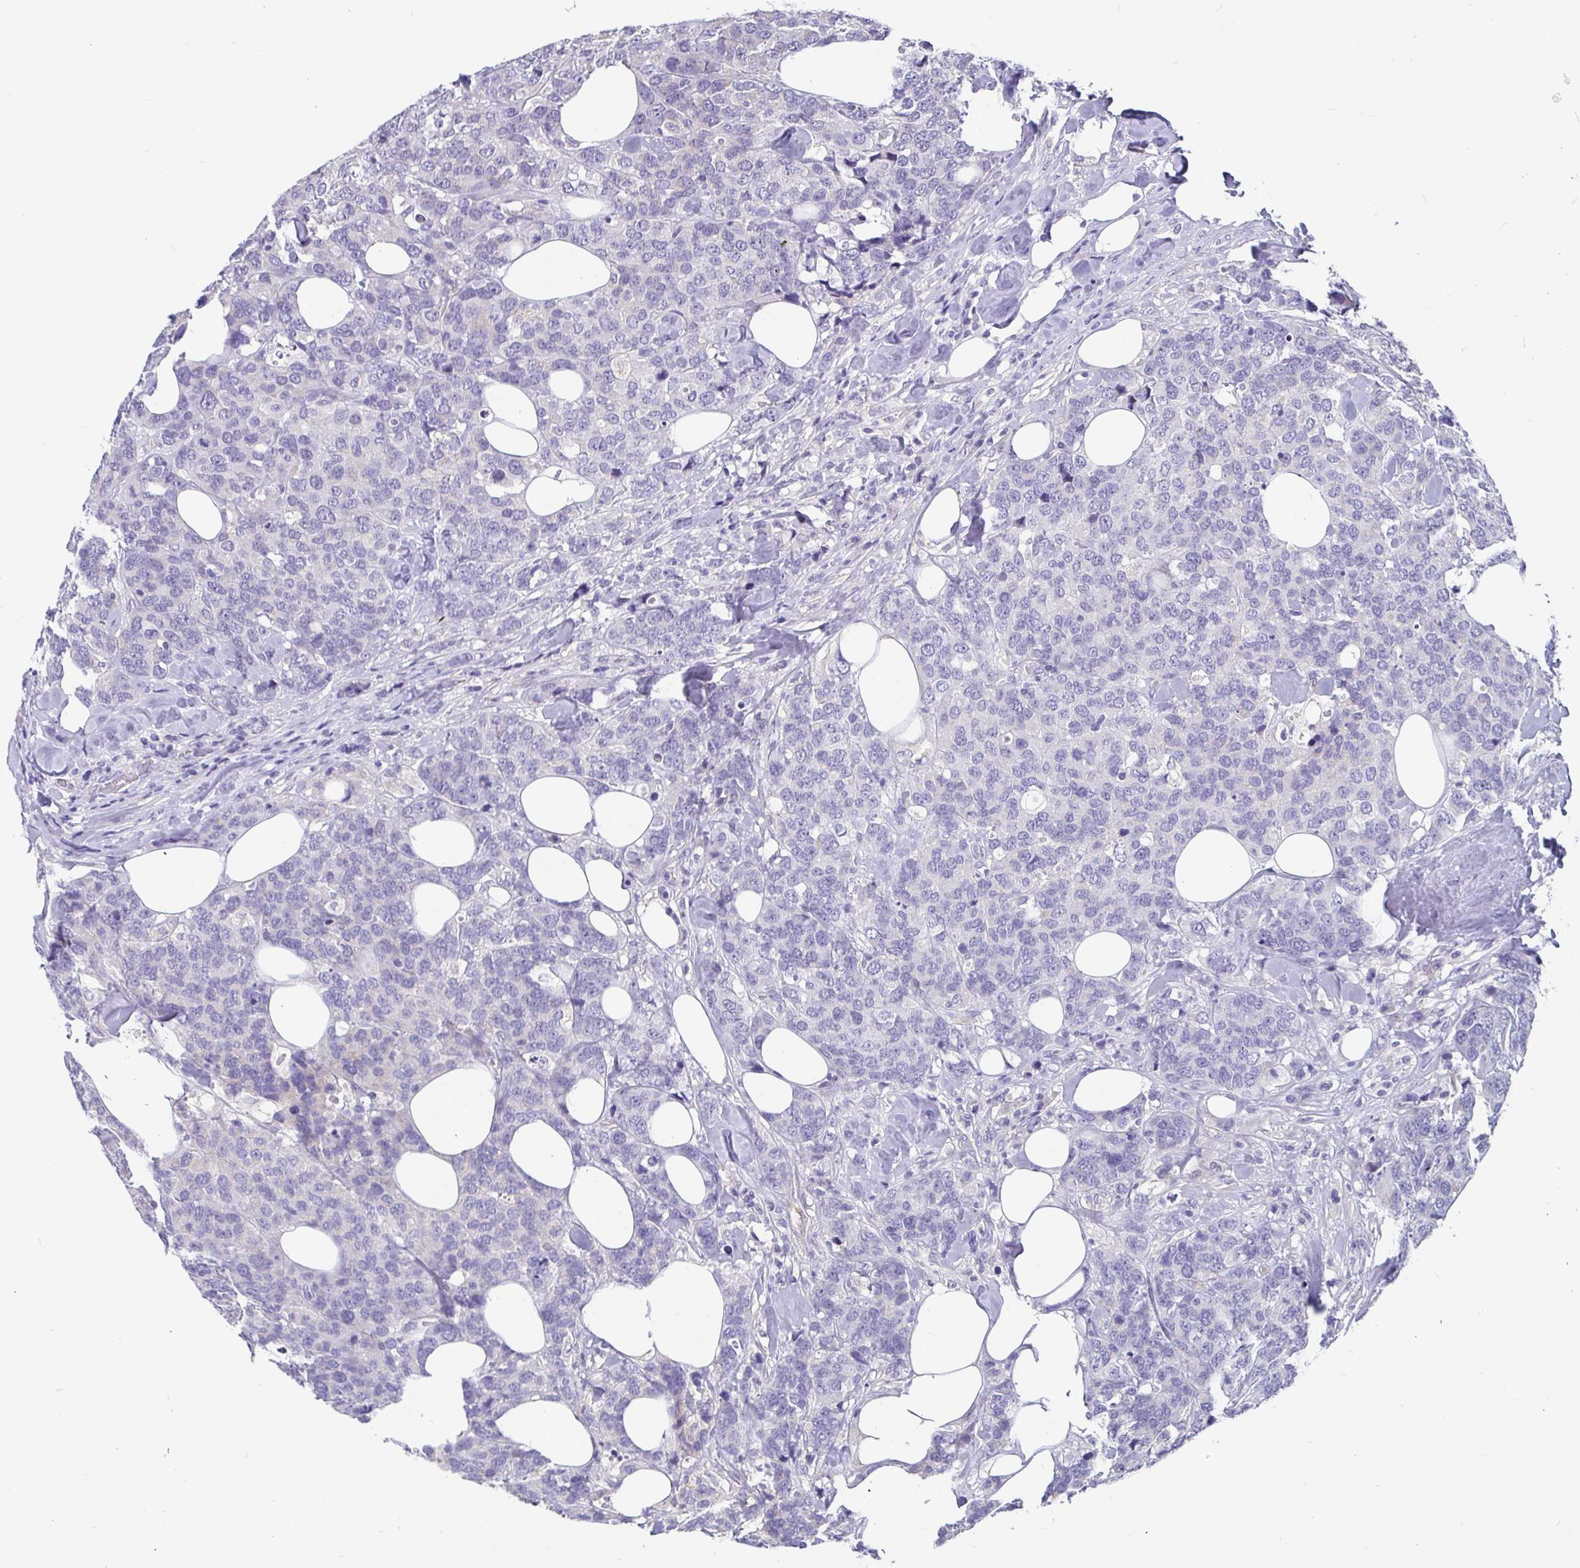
{"staining": {"intensity": "negative", "quantity": "none", "location": "none"}, "tissue": "breast cancer", "cell_type": "Tumor cells", "image_type": "cancer", "snomed": [{"axis": "morphology", "description": "Lobular carcinoma"}, {"axis": "topography", "description": "Breast"}], "caption": "This is a histopathology image of IHC staining of breast cancer (lobular carcinoma), which shows no expression in tumor cells. (Immunohistochemistry (ihc), brightfield microscopy, high magnification).", "gene": "ADAMTS6", "patient": {"sex": "female", "age": 59}}